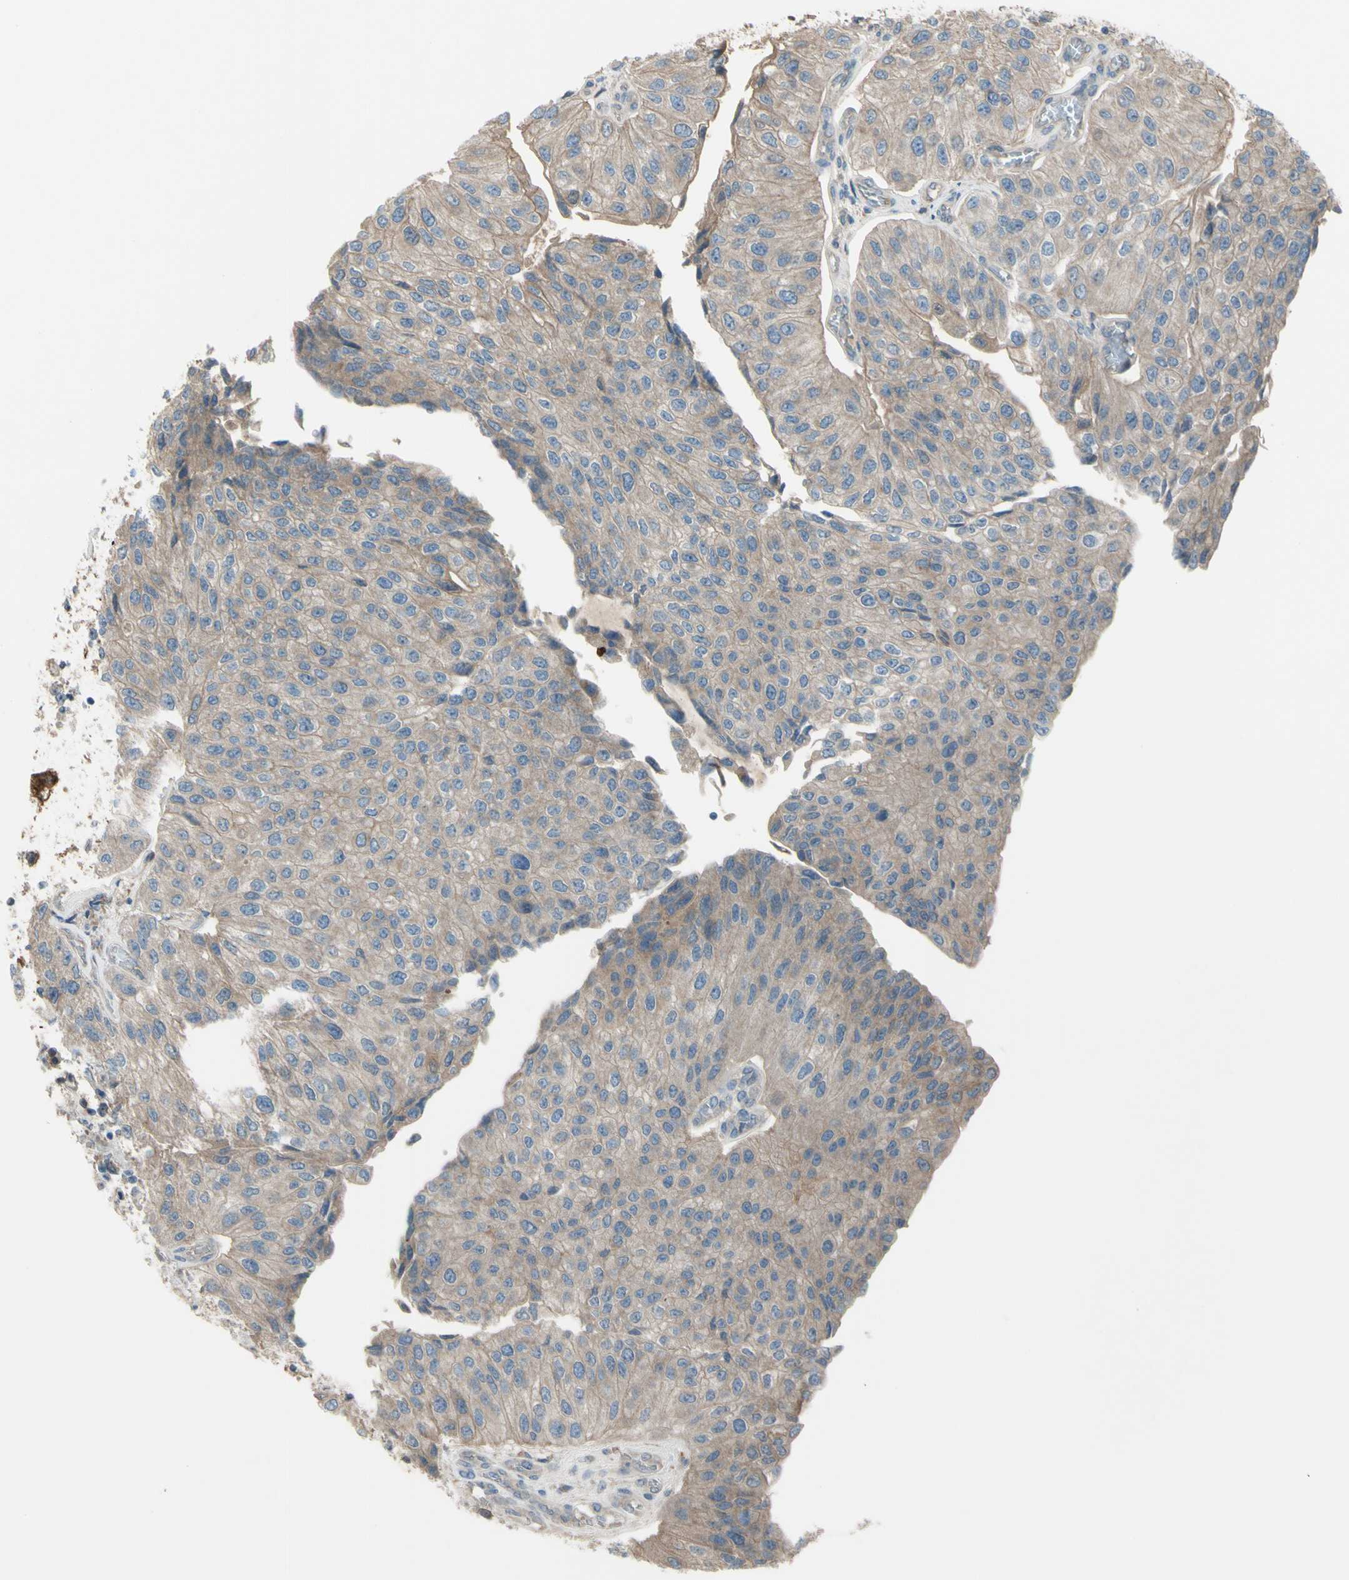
{"staining": {"intensity": "weak", "quantity": ">75%", "location": "cytoplasmic/membranous"}, "tissue": "urothelial cancer", "cell_type": "Tumor cells", "image_type": "cancer", "snomed": [{"axis": "morphology", "description": "Urothelial carcinoma, High grade"}, {"axis": "topography", "description": "Kidney"}, {"axis": "topography", "description": "Urinary bladder"}], "caption": "An IHC image of tumor tissue is shown. Protein staining in brown labels weak cytoplasmic/membranous positivity in high-grade urothelial carcinoma within tumor cells.", "gene": "AFP", "patient": {"sex": "male", "age": 77}}